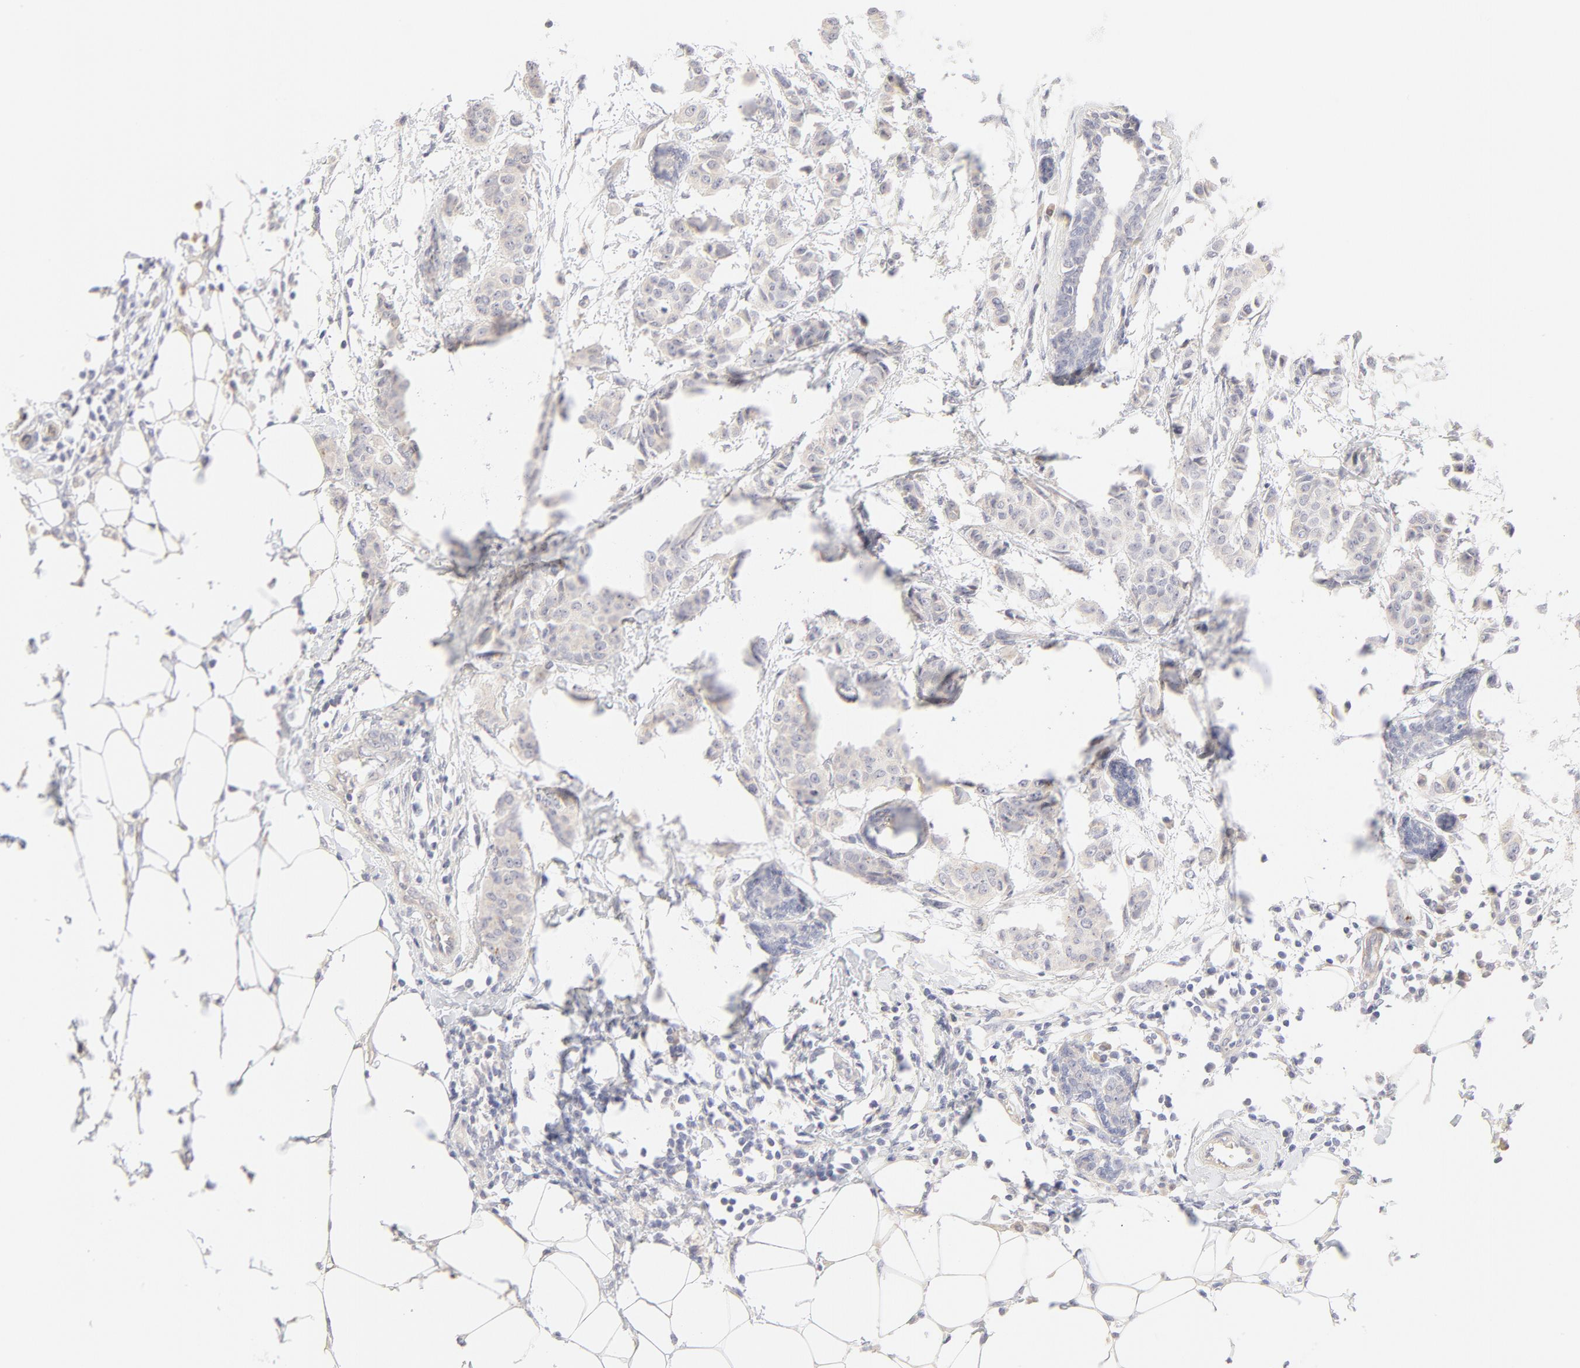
{"staining": {"intensity": "weak", "quantity": "25%-75%", "location": "cytoplasmic/membranous"}, "tissue": "breast cancer", "cell_type": "Tumor cells", "image_type": "cancer", "snomed": [{"axis": "morphology", "description": "Duct carcinoma"}, {"axis": "topography", "description": "Breast"}], "caption": "Human breast invasive ductal carcinoma stained for a protein (brown) displays weak cytoplasmic/membranous positive positivity in about 25%-75% of tumor cells.", "gene": "NKX2-2", "patient": {"sex": "female", "age": 40}}